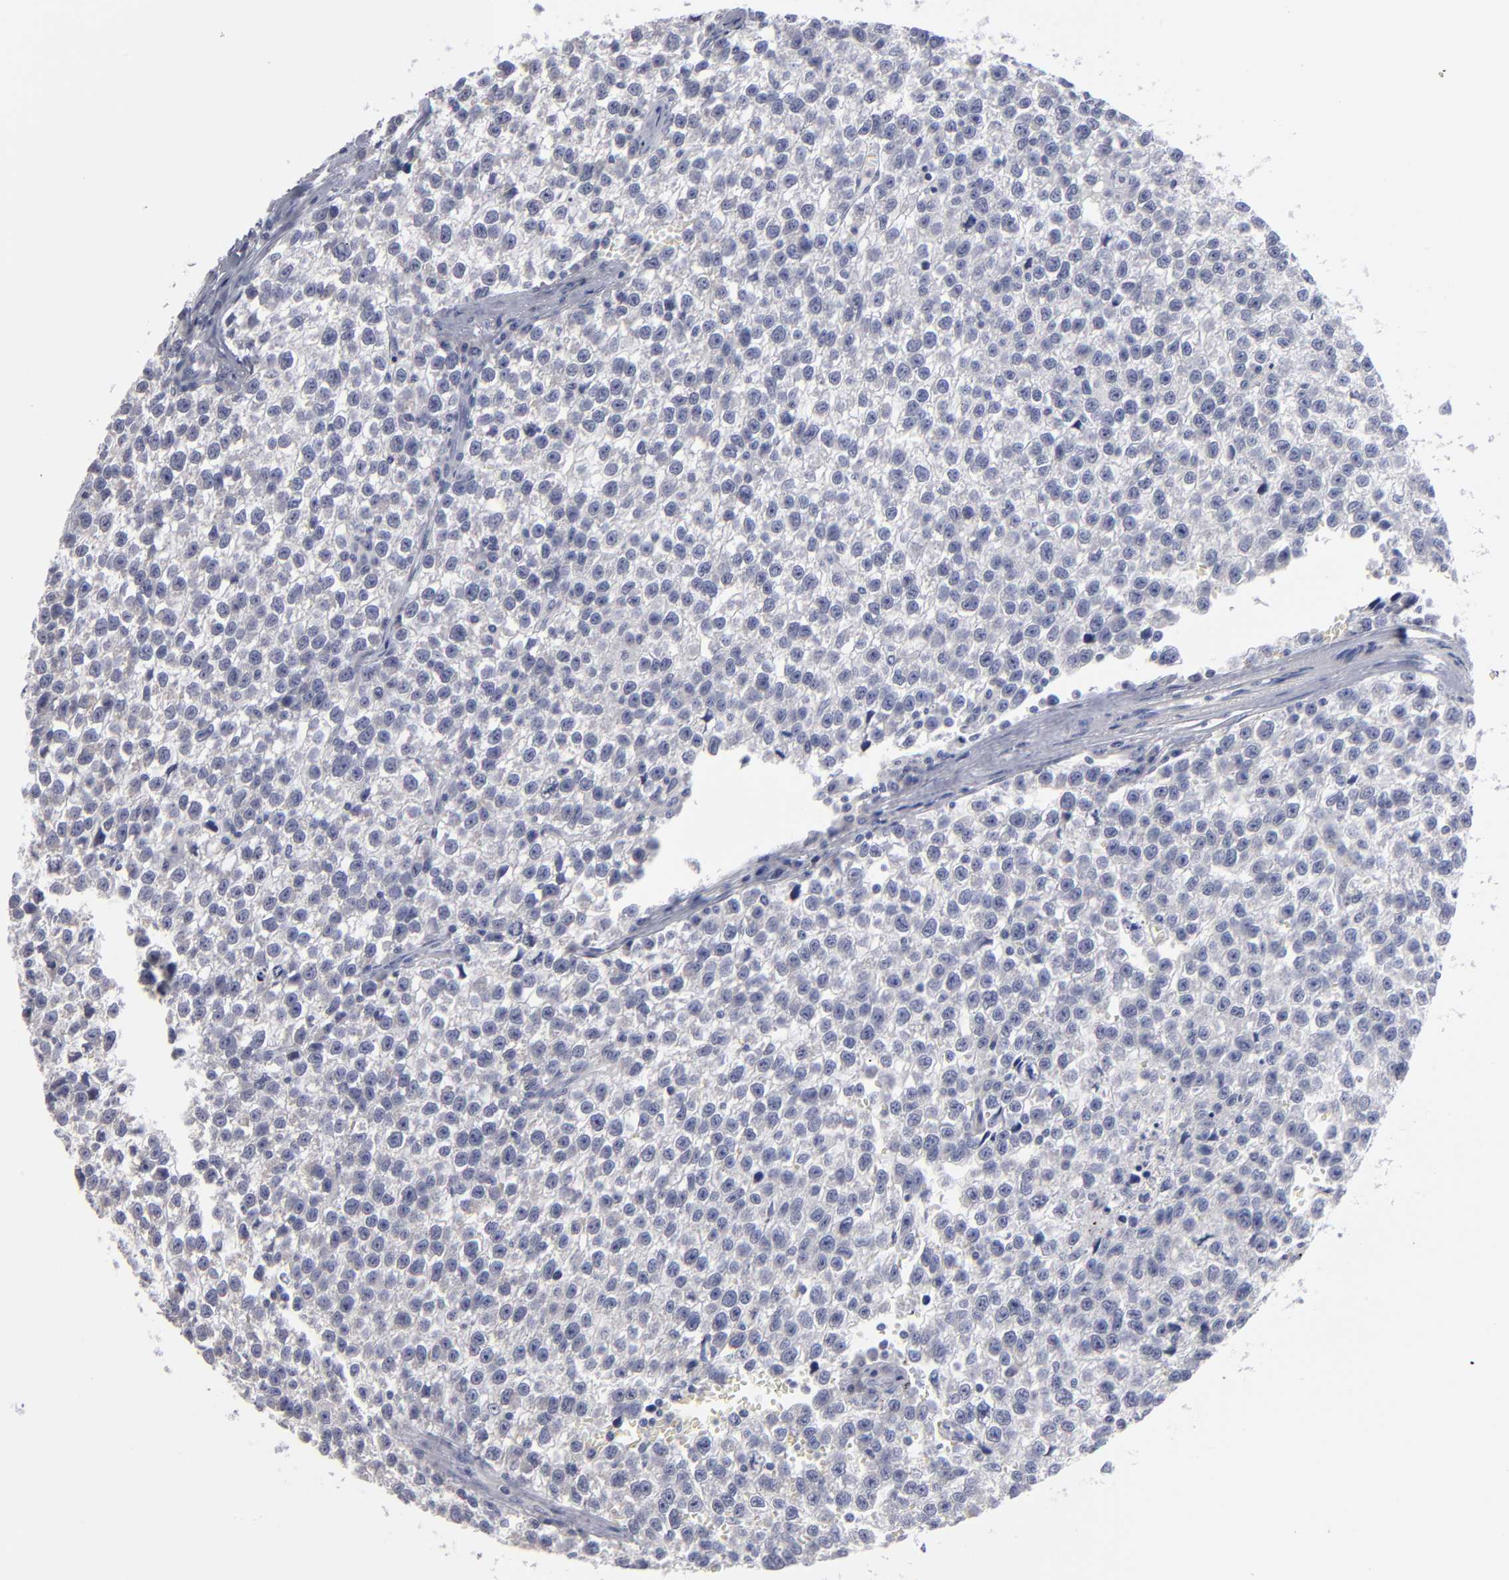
{"staining": {"intensity": "negative", "quantity": "none", "location": "none"}, "tissue": "testis cancer", "cell_type": "Tumor cells", "image_type": "cancer", "snomed": [{"axis": "morphology", "description": "Seminoma, NOS"}, {"axis": "topography", "description": "Testis"}], "caption": "A high-resolution micrograph shows immunohistochemistry staining of seminoma (testis), which shows no significant positivity in tumor cells. The staining was performed using DAB to visualize the protein expression in brown, while the nuclei were stained in blue with hematoxylin (Magnification: 20x).", "gene": "RPH3A", "patient": {"sex": "male", "age": 35}}